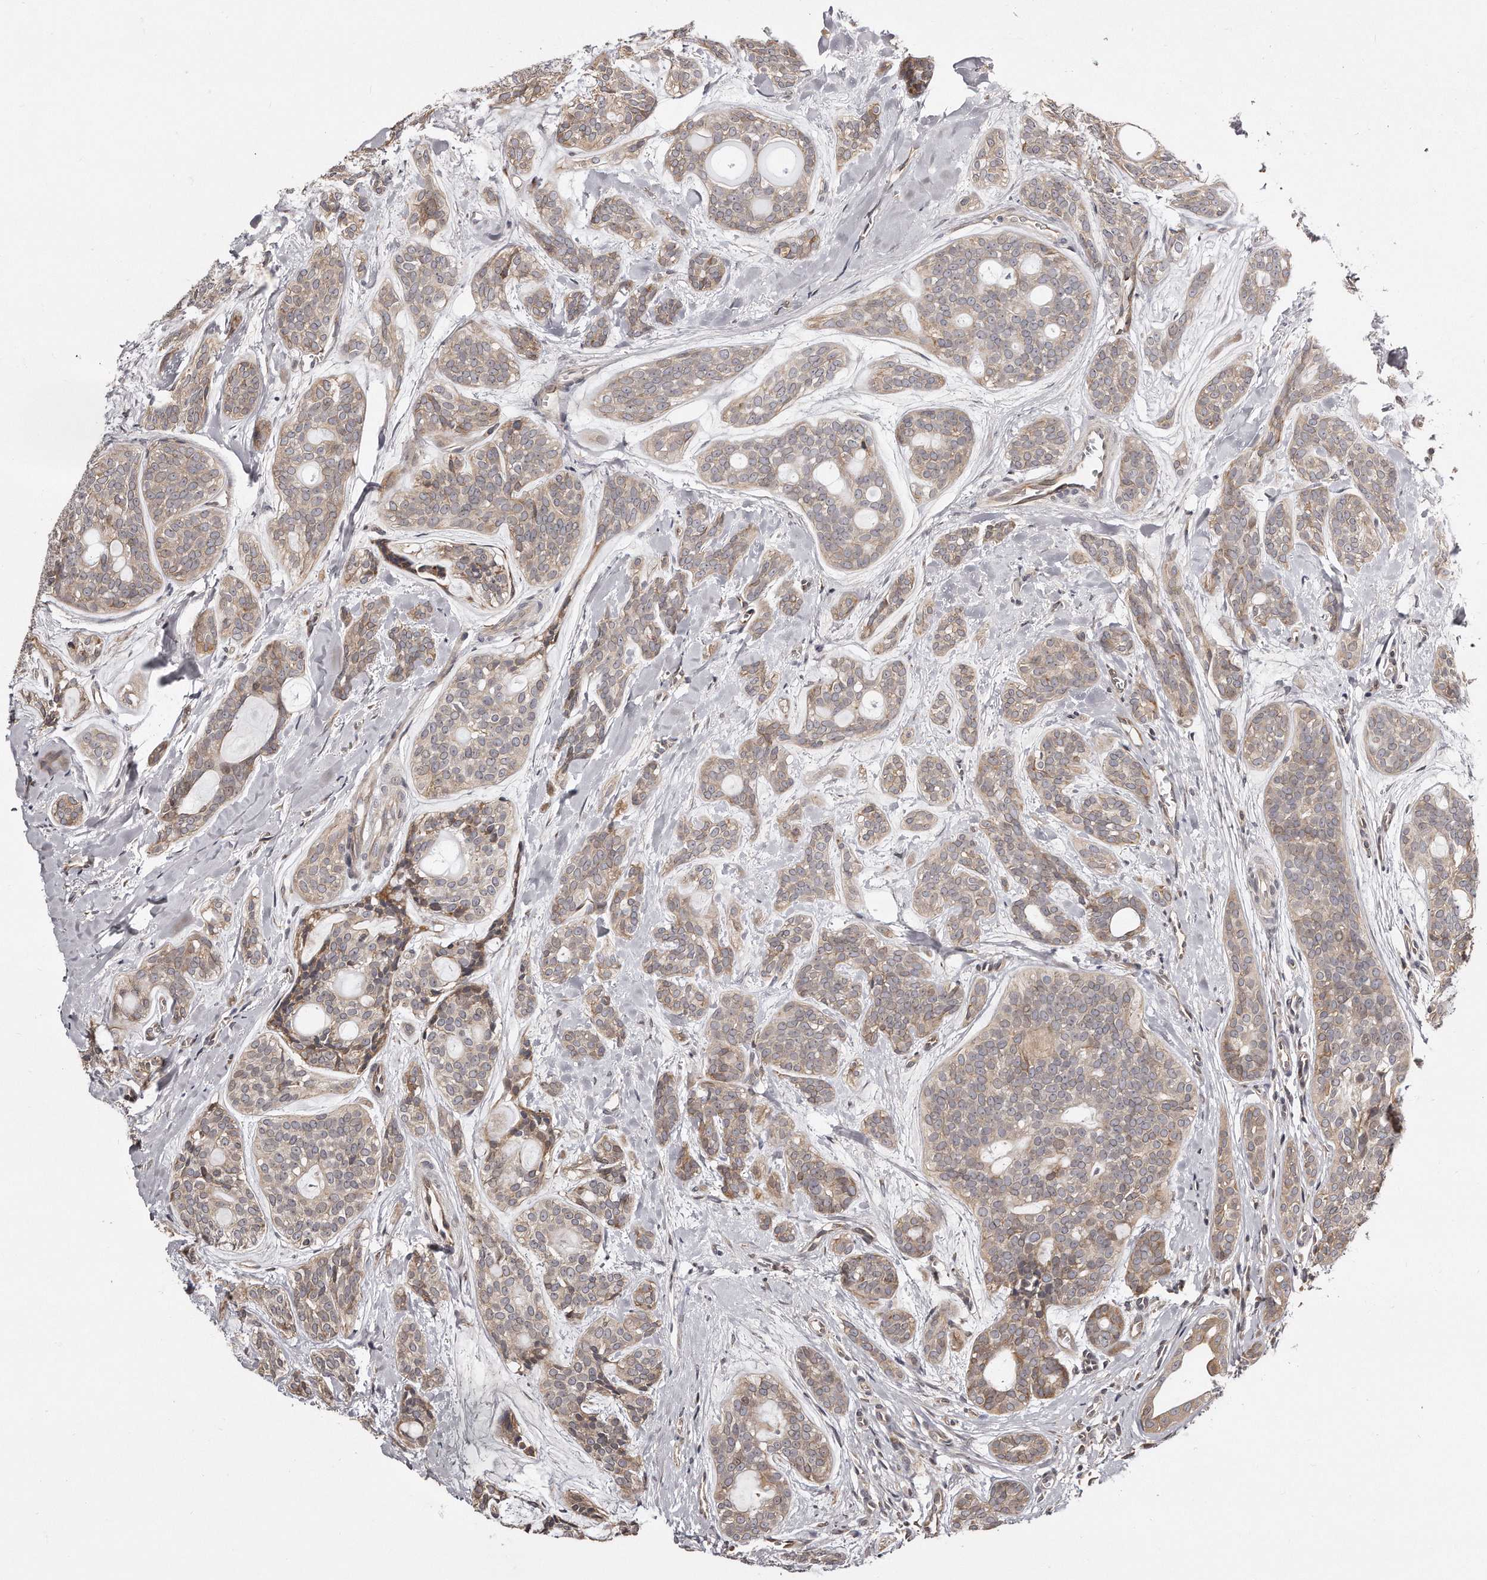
{"staining": {"intensity": "weak", "quantity": ">75%", "location": "cytoplasmic/membranous"}, "tissue": "head and neck cancer", "cell_type": "Tumor cells", "image_type": "cancer", "snomed": [{"axis": "morphology", "description": "Adenocarcinoma, NOS"}, {"axis": "topography", "description": "Head-Neck"}], "caption": "Adenocarcinoma (head and neck) stained with a brown dye exhibits weak cytoplasmic/membranous positive expression in approximately >75% of tumor cells.", "gene": "TRAPPC14", "patient": {"sex": "male", "age": 66}}